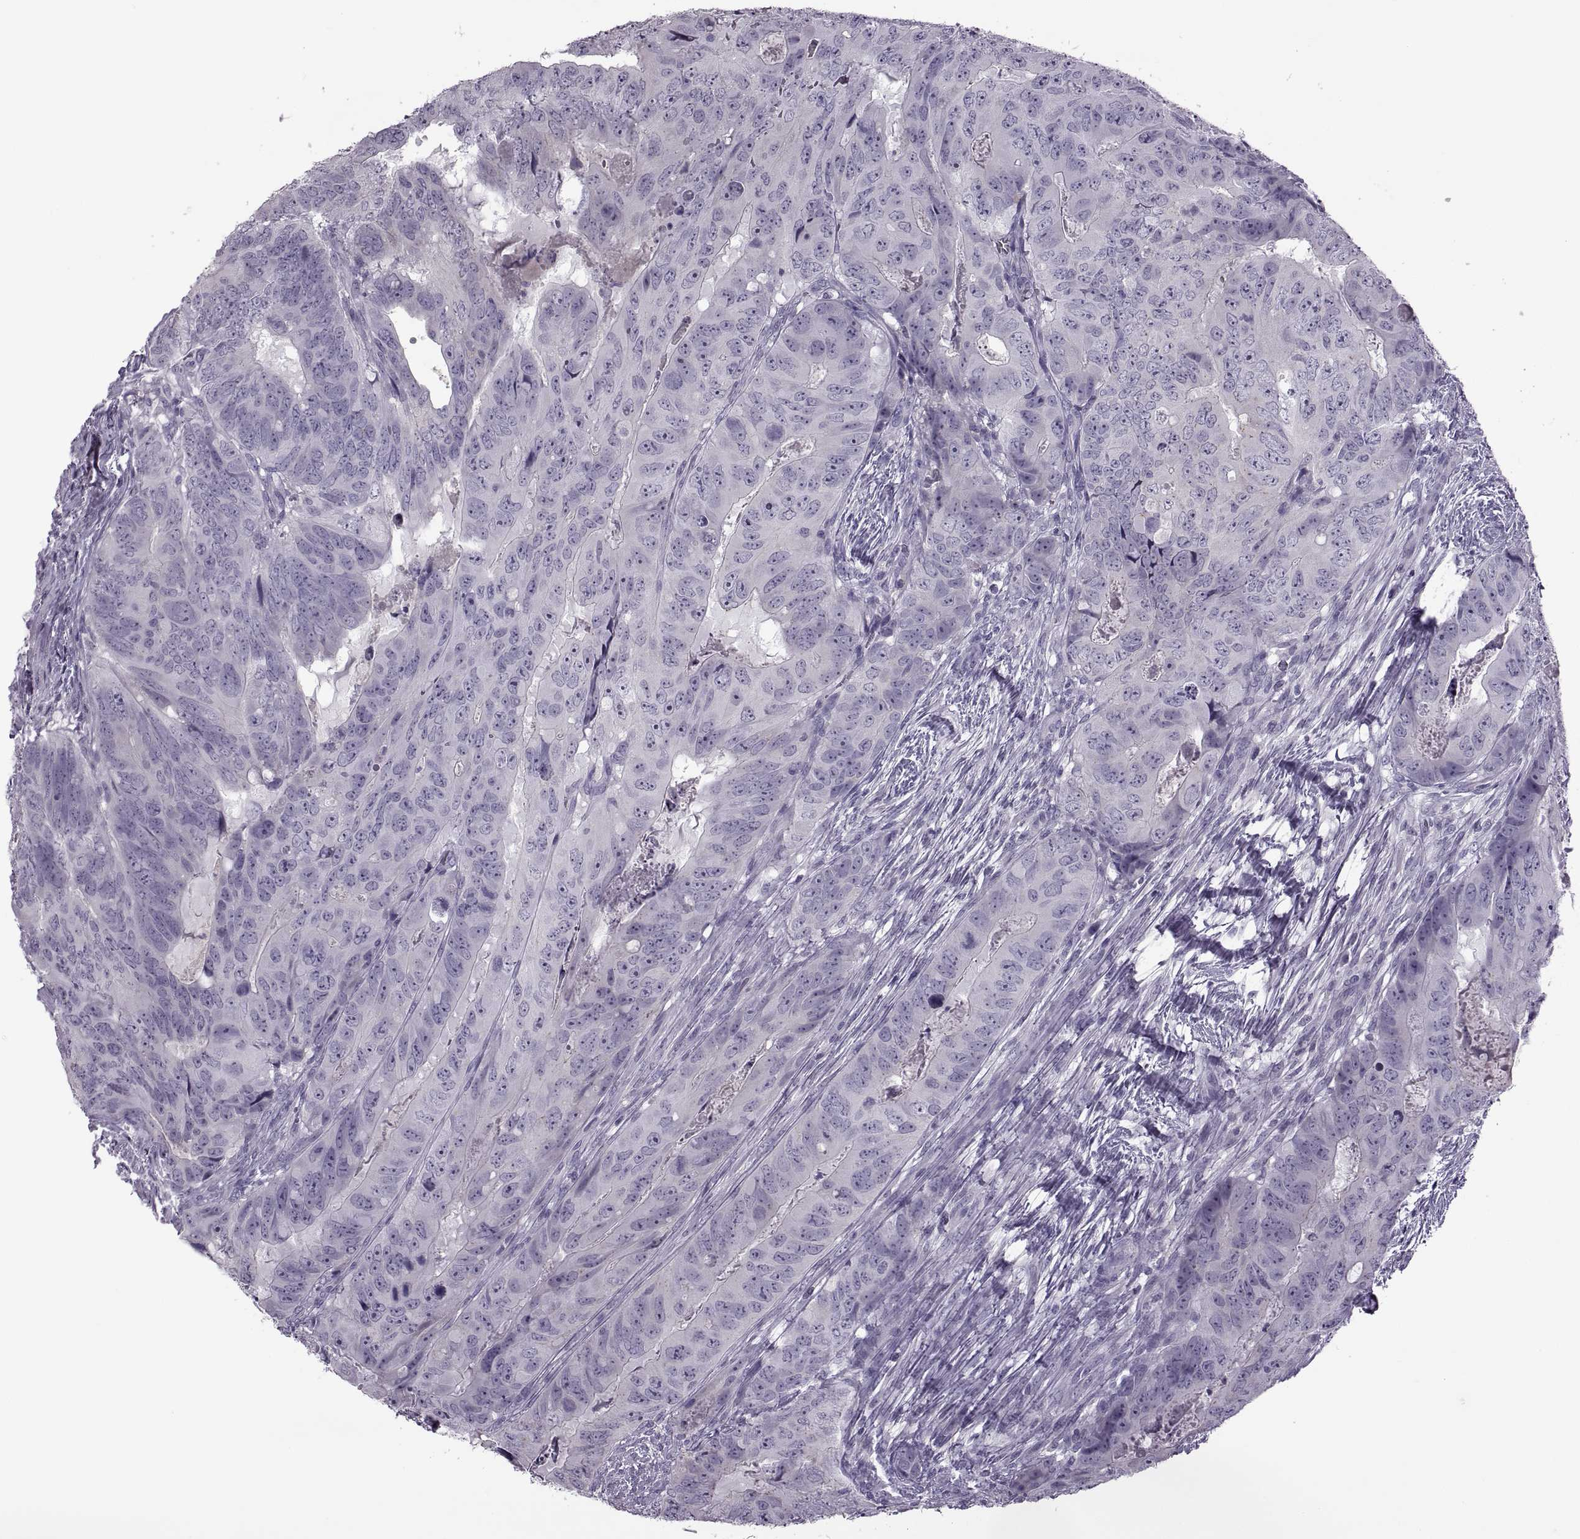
{"staining": {"intensity": "negative", "quantity": "none", "location": "none"}, "tissue": "colorectal cancer", "cell_type": "Tumor cells", "image_type": "cancer", "snomed": [{"axis": "morphology", "description": "Adenocarcinoma, NOS"}, {"axis": "topography", "description": "Colon"}], "caption": "Immunohistochemistry (IHC) of human adenocarcinoma (colorectal) exhibits no positivity in tumor cells.", "gene": "RSPH6A", "patient": {"sex": "male", "age": 79}}